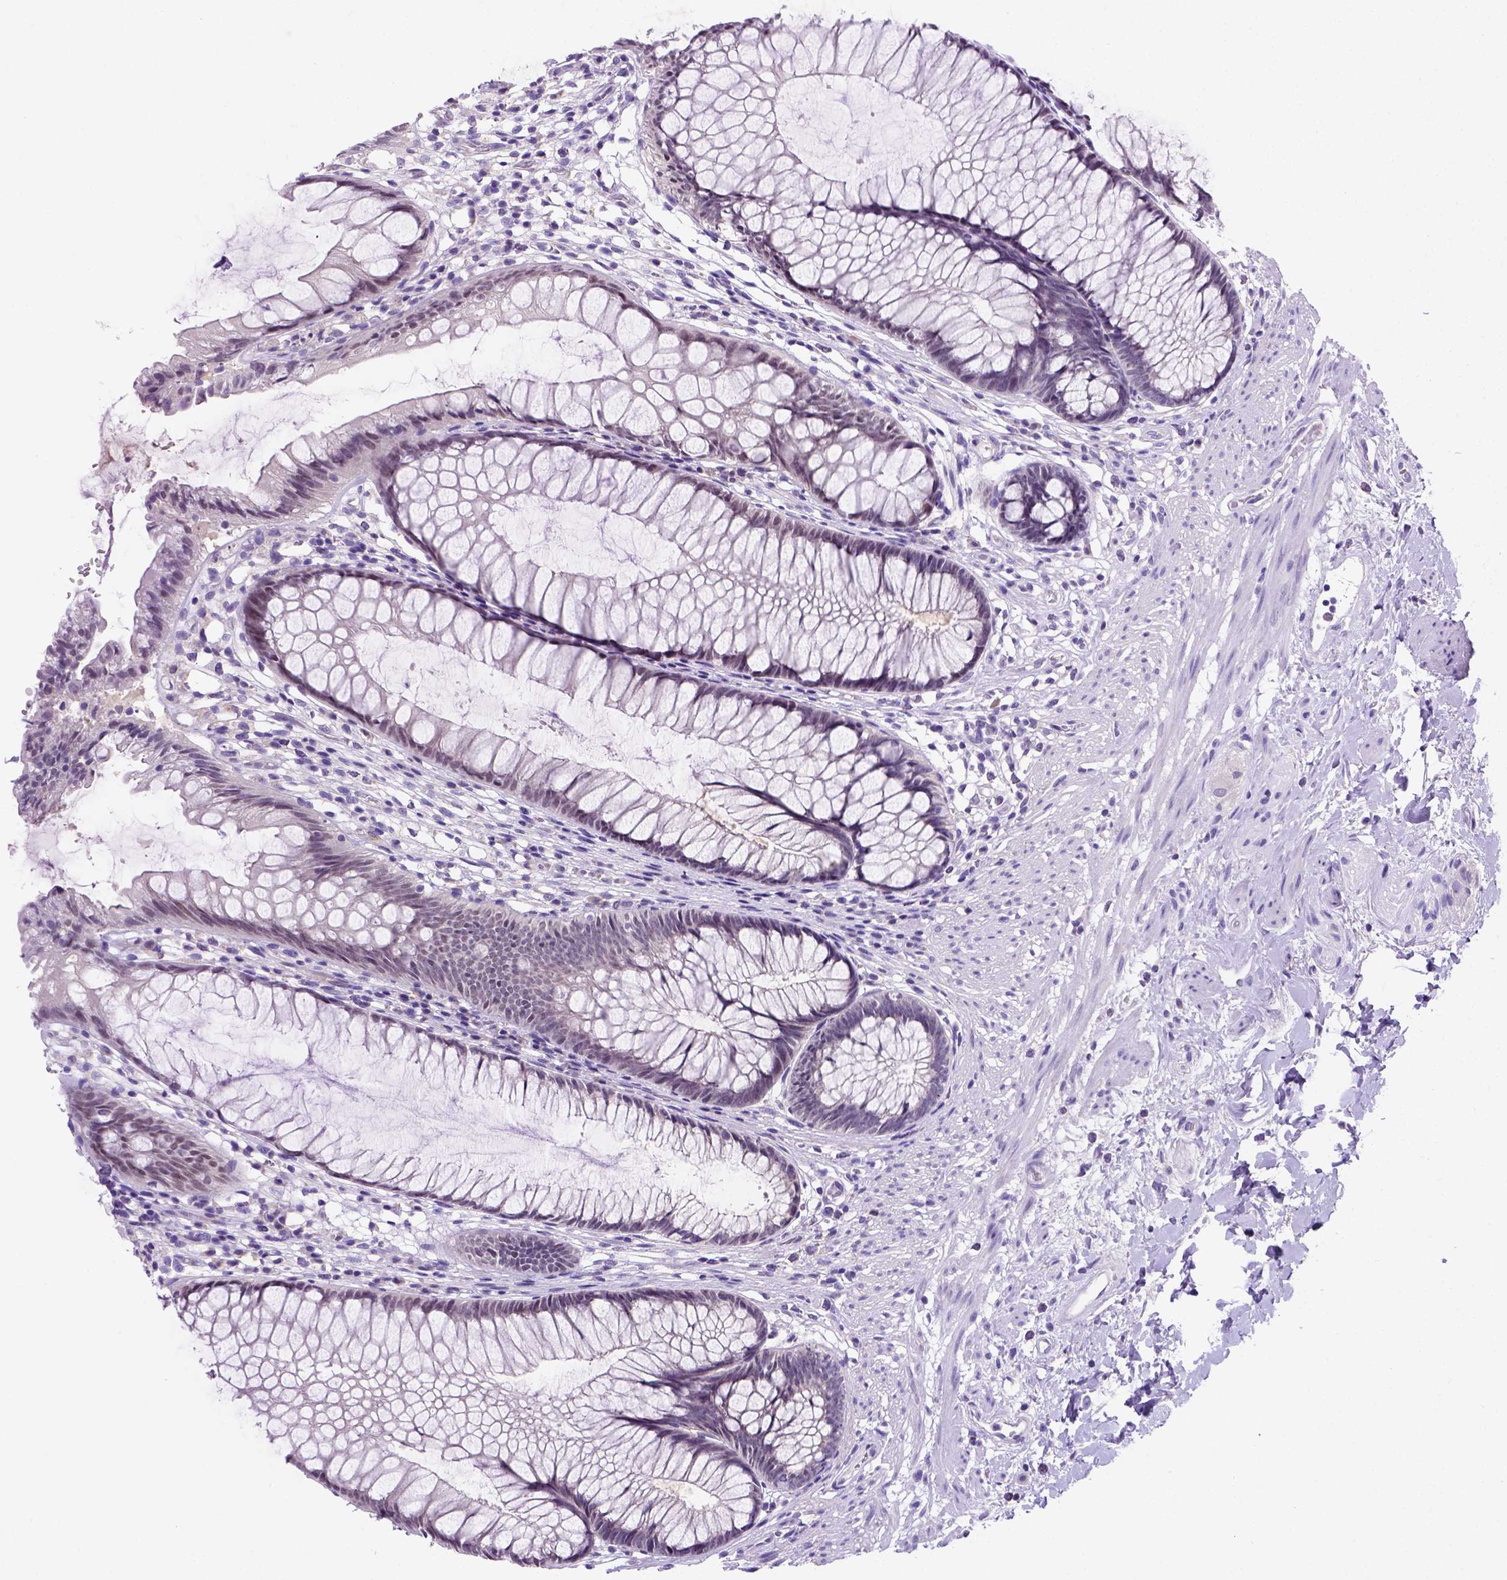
{"staining": {"intensity": "negative", "quantity": "none", "location": "none"}, "tissue": "rectum", "cell_type": "Glandular cells", "image_type": "normal", "snomed": [{"axis": "morphology", "description": "Normal tissue, NOS"}, {"axis": "topography", "description": "Smooth muscle"}, {"axis": "topography", "description": "Rectum"}], "caption": "Immunohistochemistry image of normal human rectum stained for a protein (brown), which shows no positivity in glandular cells.", "gene": "FAM81B", "patient": {"sex": "male", "age": 53}}